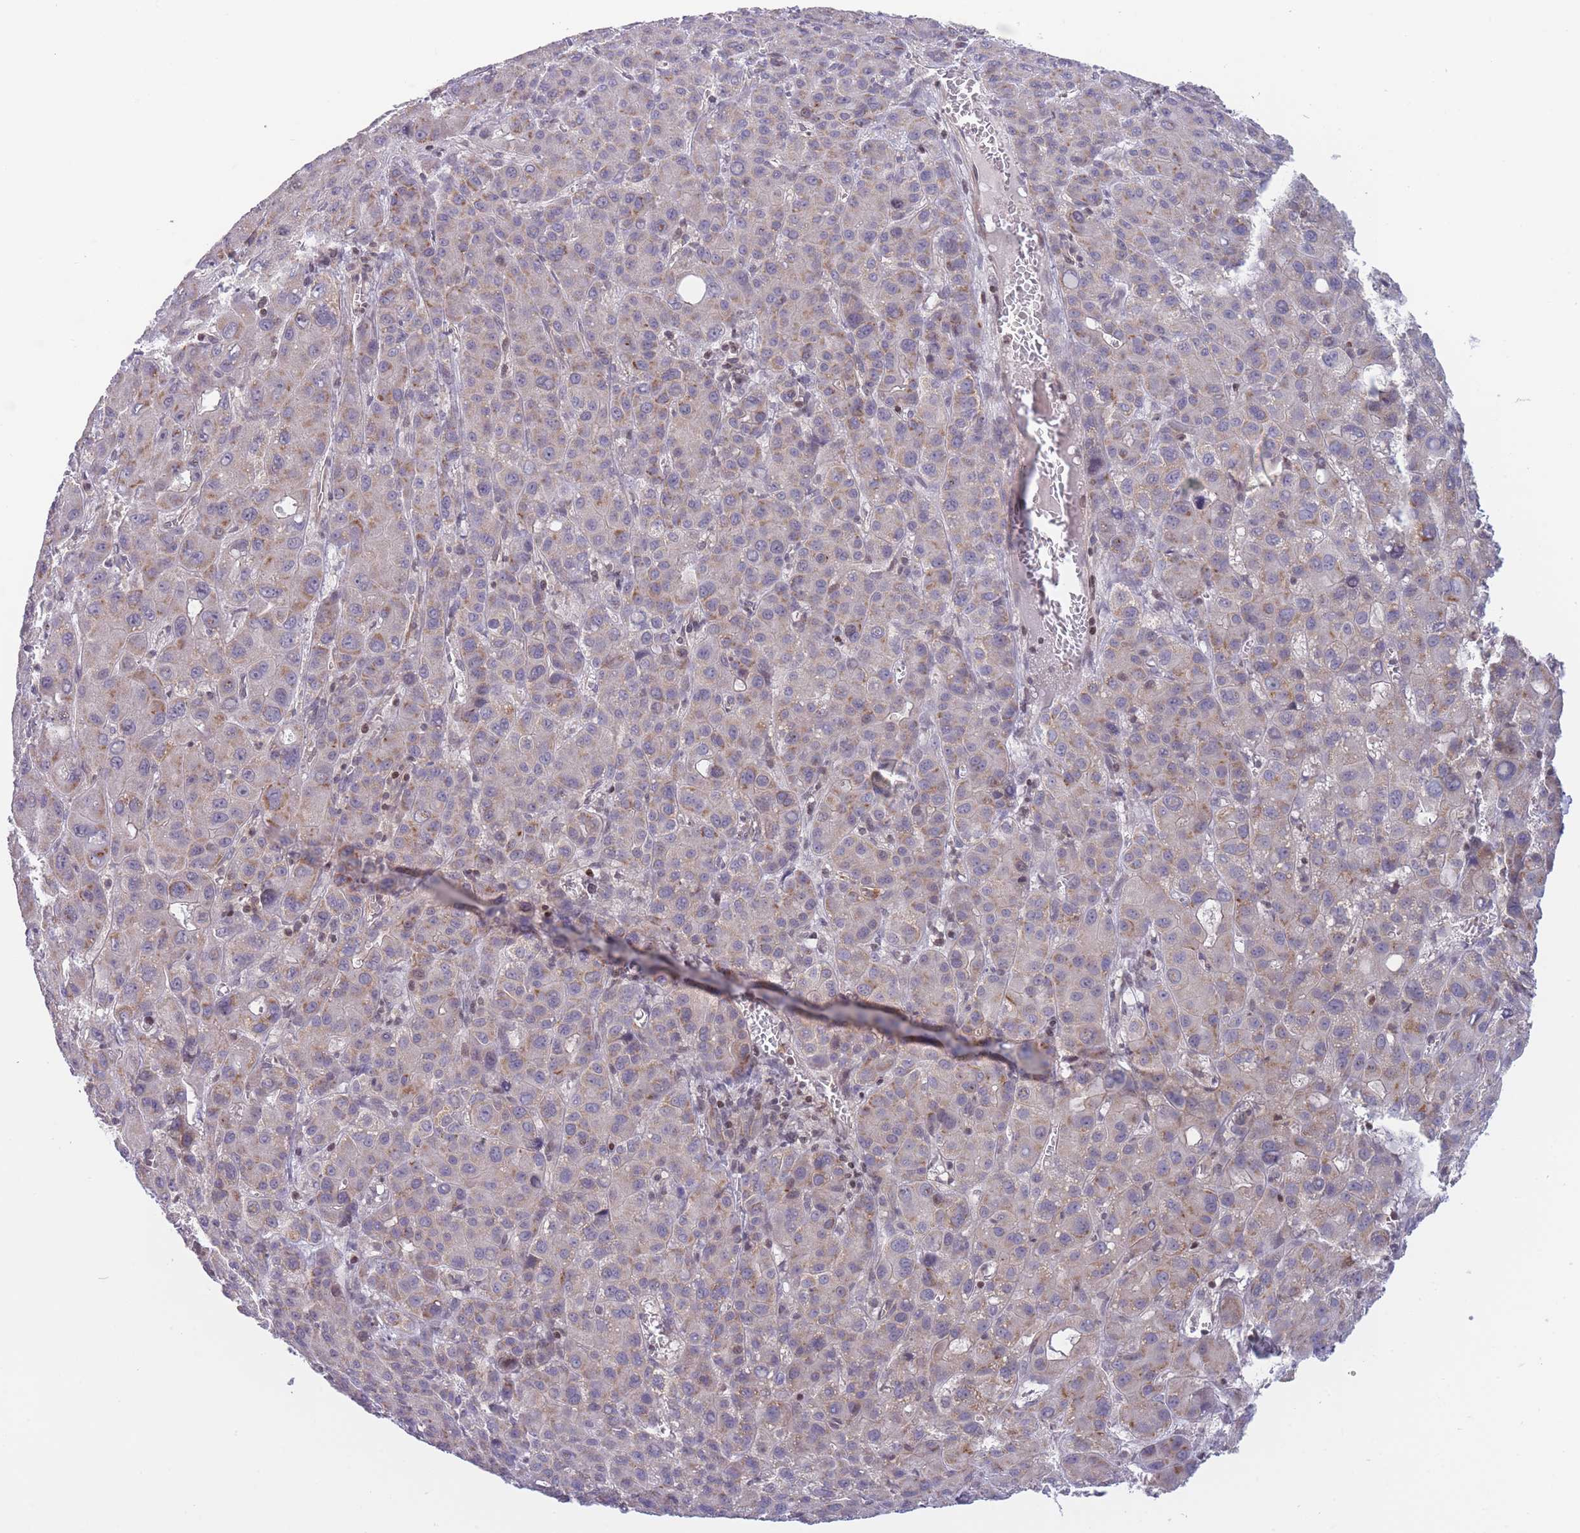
{"staining": {"intensity": "weak", "quantity": "<25%", "location": "cytoplasmic/membranous"}, "tissue": "liver cancer", "cell_type": "Tumor cells", "image_type": "cancer", "snomed": [{"axis": "morphology", "description": "Carcinoma, Hepatocellular, NOS"}, {"axis": "topography", "description": "Liver"}], "caption": "Tumor cells are negative for protein expression in human liver hepatocellular carcinoma. (Immunohistochemistry, brightfield microscopy, high magnification).", "gene": "SLC35F5", "patient": {"sex": "male", "age": 55}}